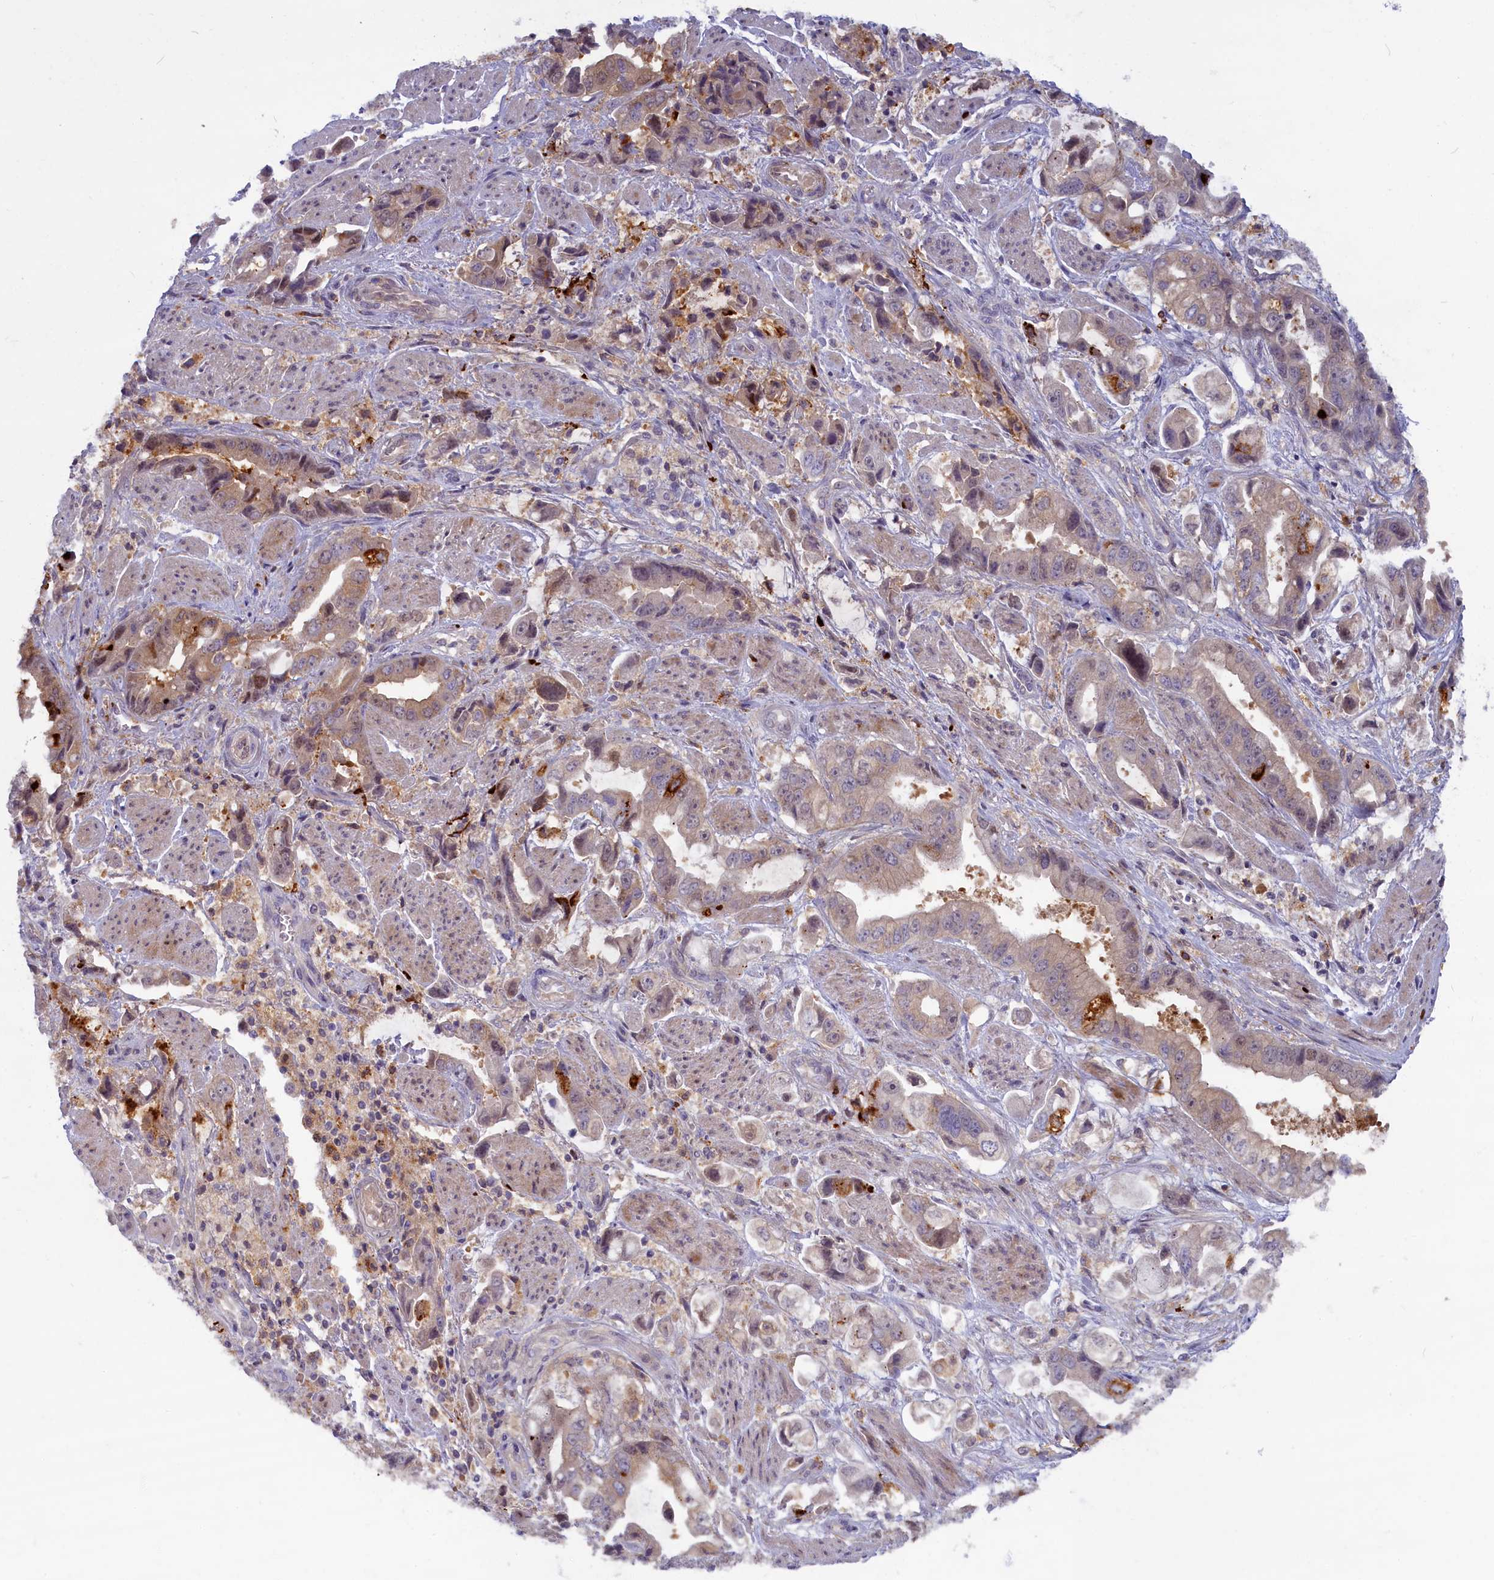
{"staining": {"intensity": "moderate", "quantity": "25%-75%", "location": "cytoplasmic/membranous"}, "tissue": "stomach cancer", "cell_type": "Tumor cells", "image_type": "cancer", "snomed": [{"axis": "morphology", "description": "Adenocarcinoma, NOS"}, {"axis": "topography", "description": "Stomach"}], "caption": "Brown immunohistochemical staining in stomach cancer demonstrates moderate cytoplasmic/membranous expression in approximately 25%-75% of tumor cells.", "gene": "FCSK", "patient": {"sex": "male", "age": 62}}